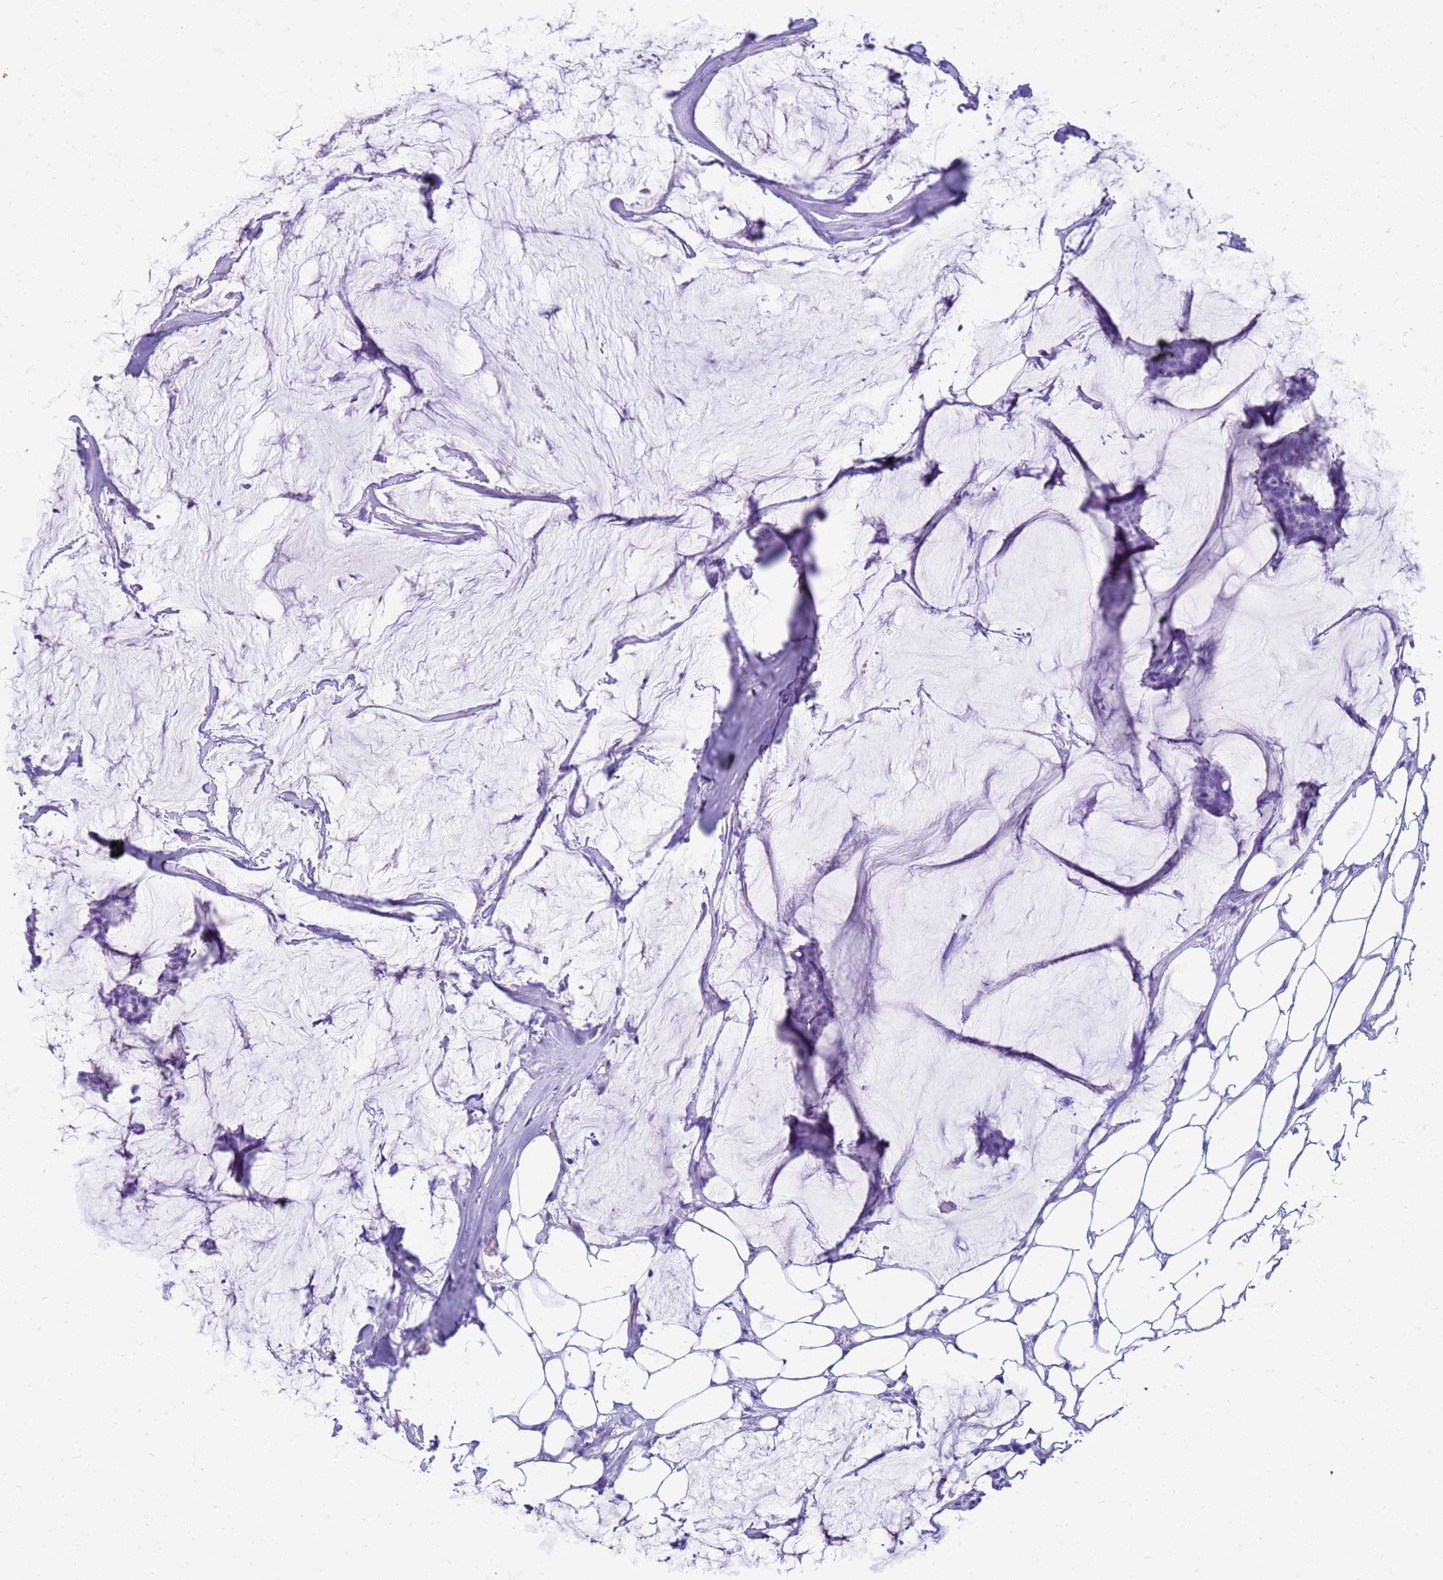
{"staining": {"intensity": "negative", "quantity": "none", "location": "none"}, "tissue": "breast cancer", "cell_type": "Tumor cells", "image_type": "cancer", "snomed": [{"axis": "morphology", "description": "Duct carcinoma"}, {"axis": "topography", "description": "Breast"}], "caption": "Histopathology image shows no protein expression in tumor cells of infiltrating ductal carcinoma (breast) tissue.", "gene": "CFAP100", "patient": {"sex": "female", "age": 93}}